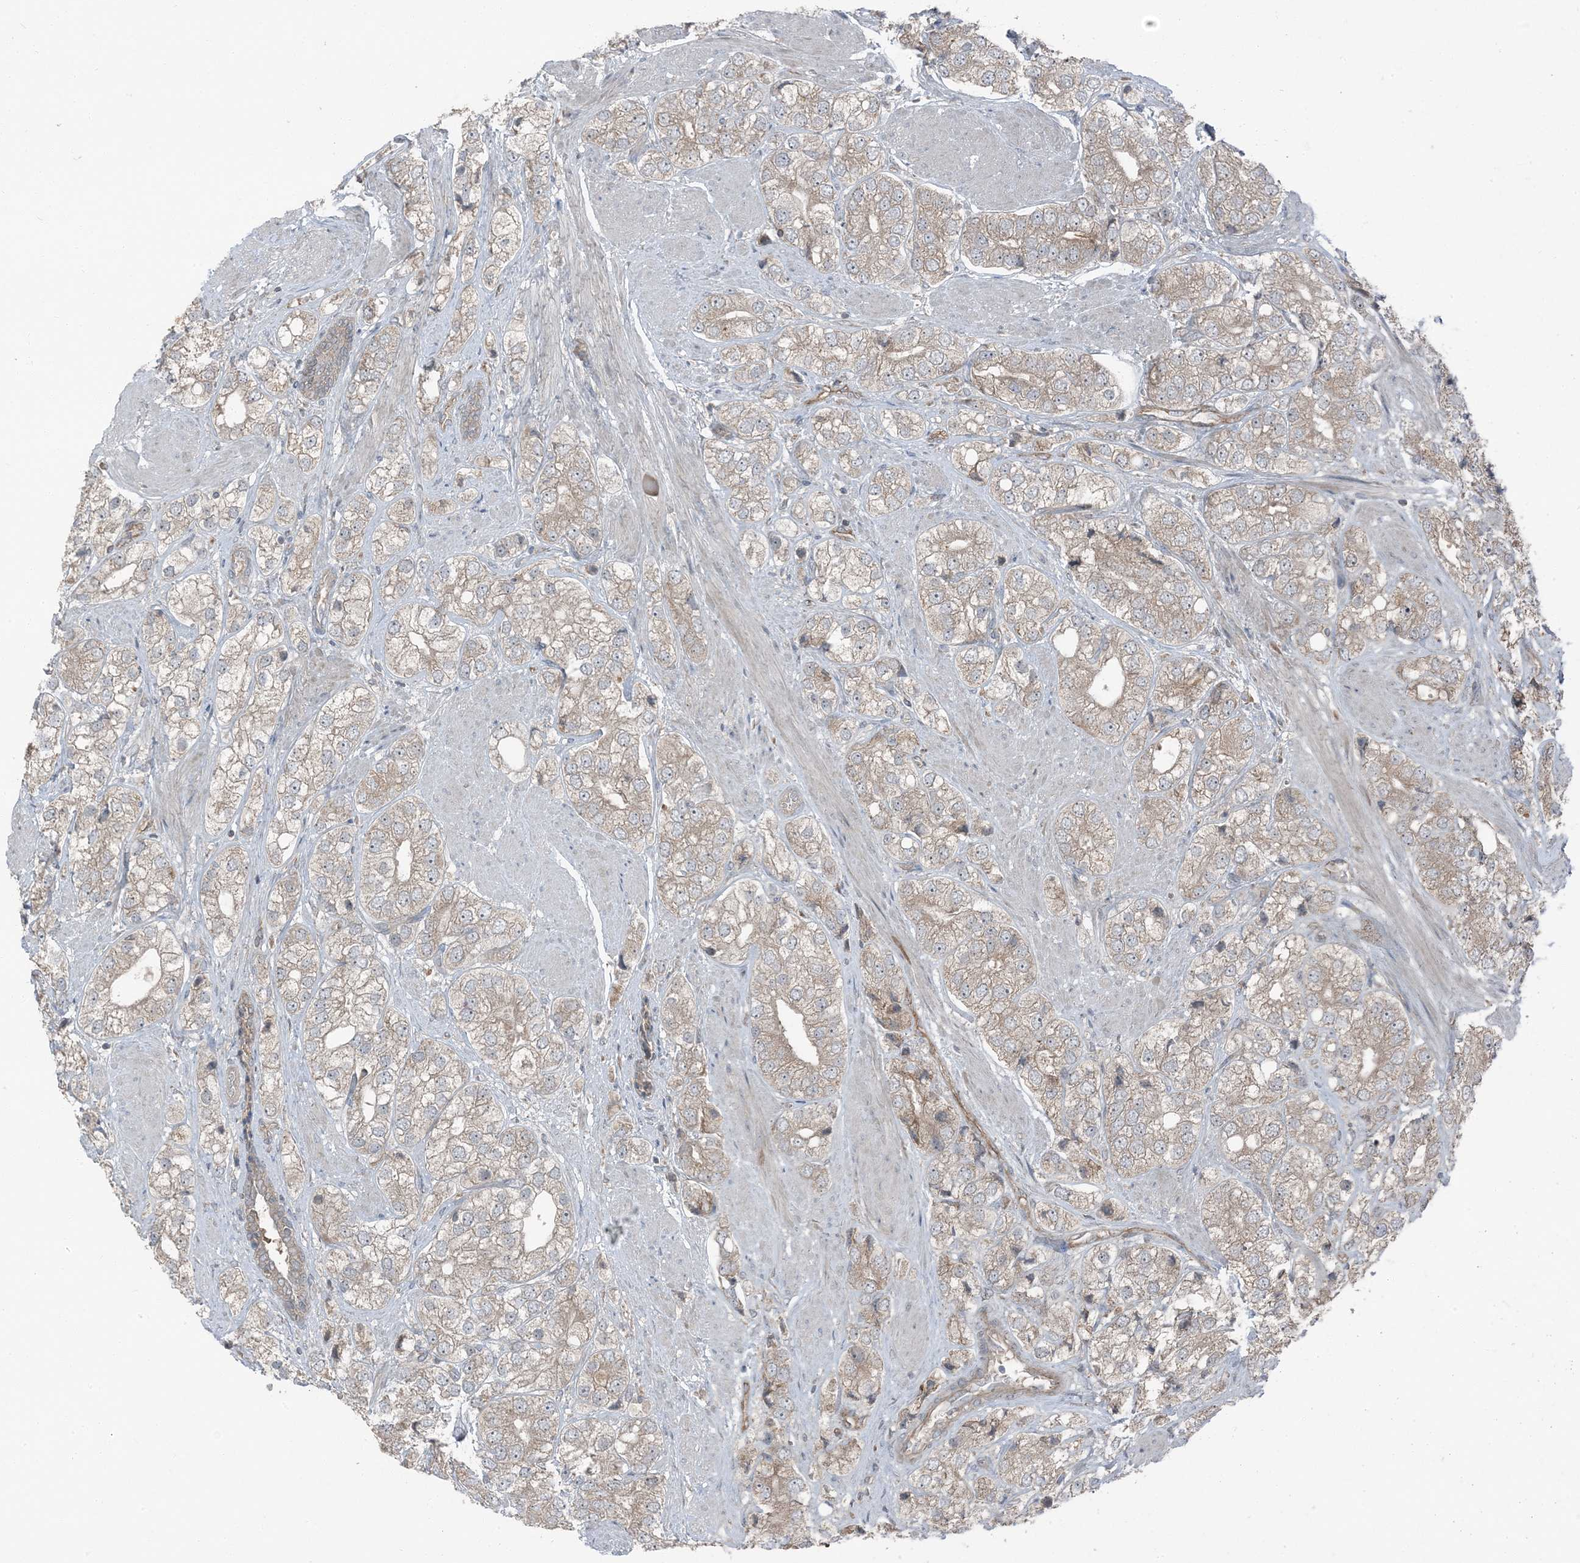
{"staining": {"intensity": "weak", "quantity": "<25%", "location": "cytoplasmic/membranous"}, "tissue": "prostate cancer", "cell_type": "Tumor cells", "image_type": "cancer", "snomed": [{"axis": "morphology", "description": "Adenocarcinoma, High grade"}, {"axis": "topography", "description": "Prostate"}], "caption": "Protein analysis of high-grade adenocarcinoma (prostate) displays no significant expression in tumor cells.", "gene": "RAB3GAP1", "patient": {"sex": "male", "age": 50}}